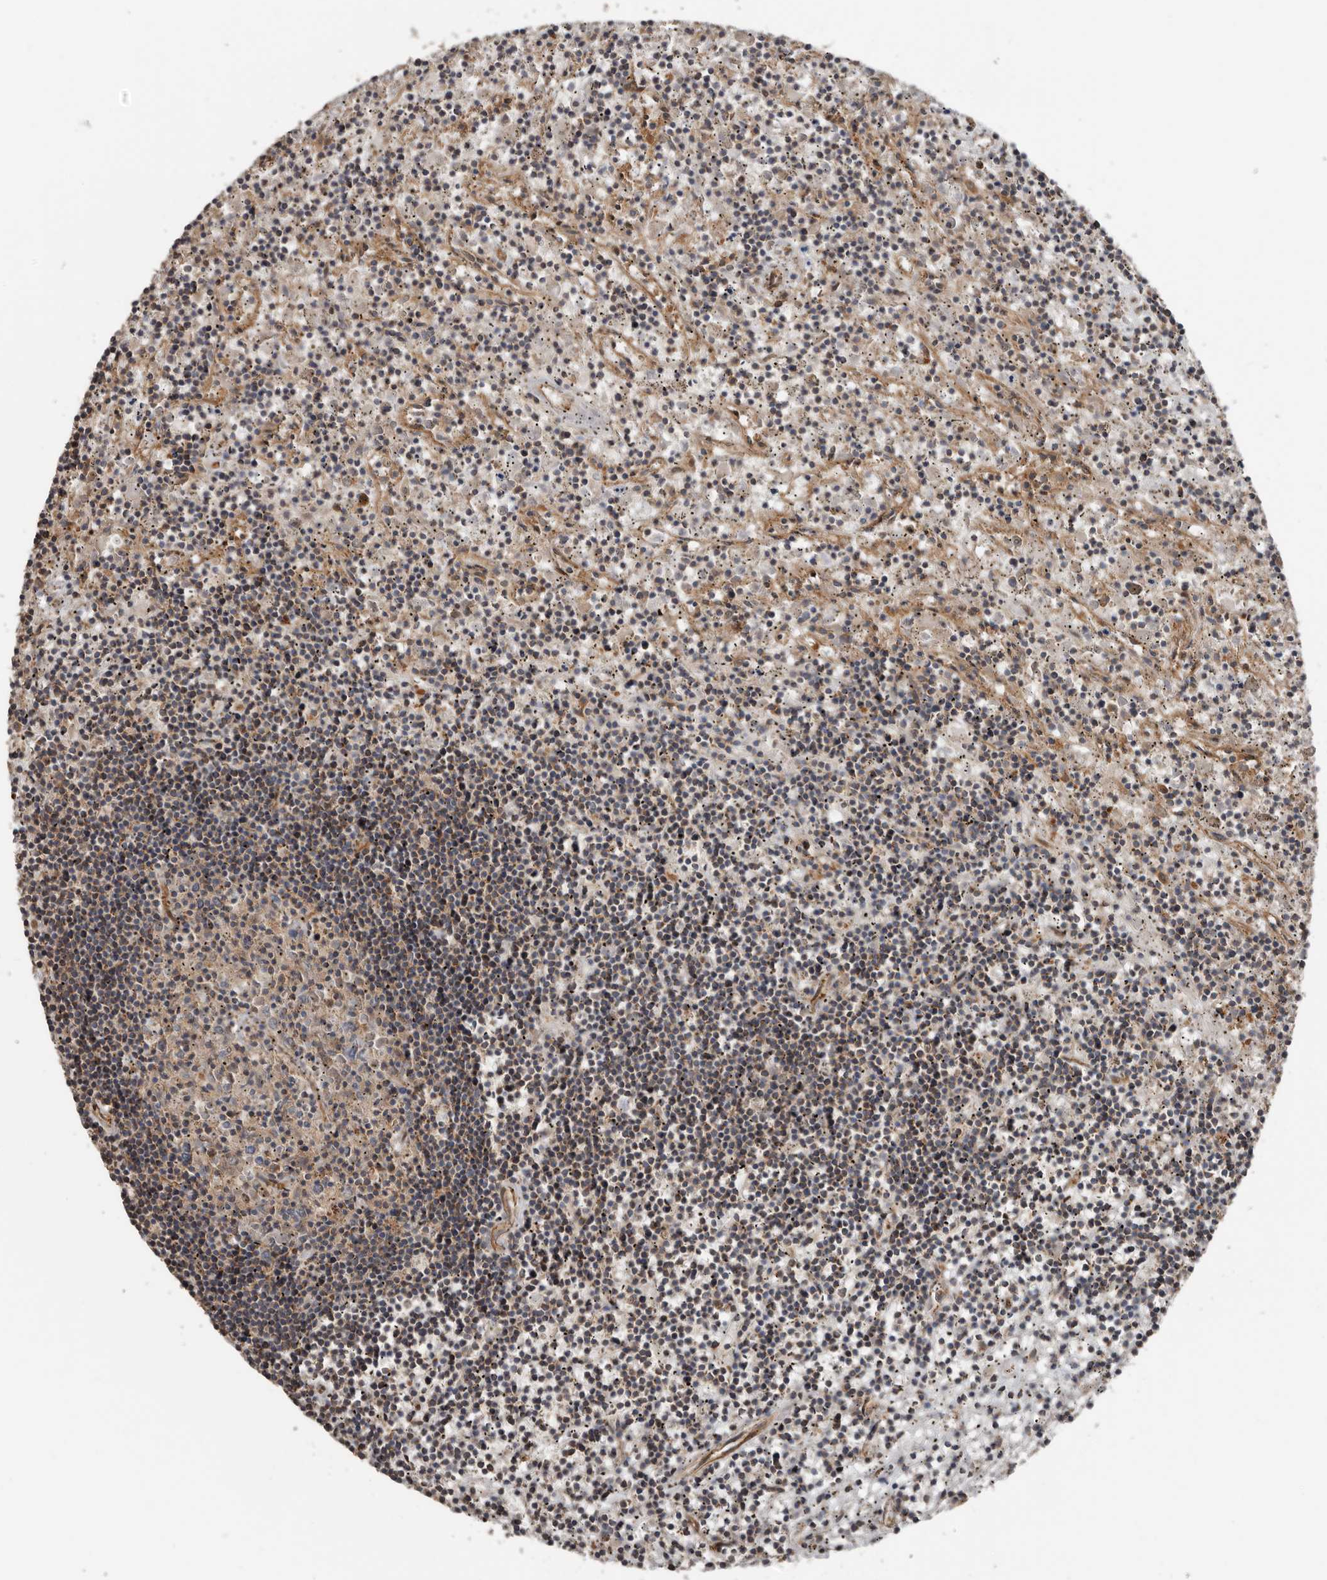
{"staining": {"intensity": "negative", "quantity": "none", "location": "none"}, "tissue": "lymphoma", "cell_type": "Tumor cells", "image_type": "cancer", "snomed": [{"axis": "morphology", "description": "Malignant lymphoma, non-Hodgkin's type, Low grade"}, {"axis": "topography", "description": "Spleen"}], "caption": "There is no significant positivity in tumor cells of lymphoma.", "gene": "EXOC3L1", "patient": {"sex": "male", "age": 76}}